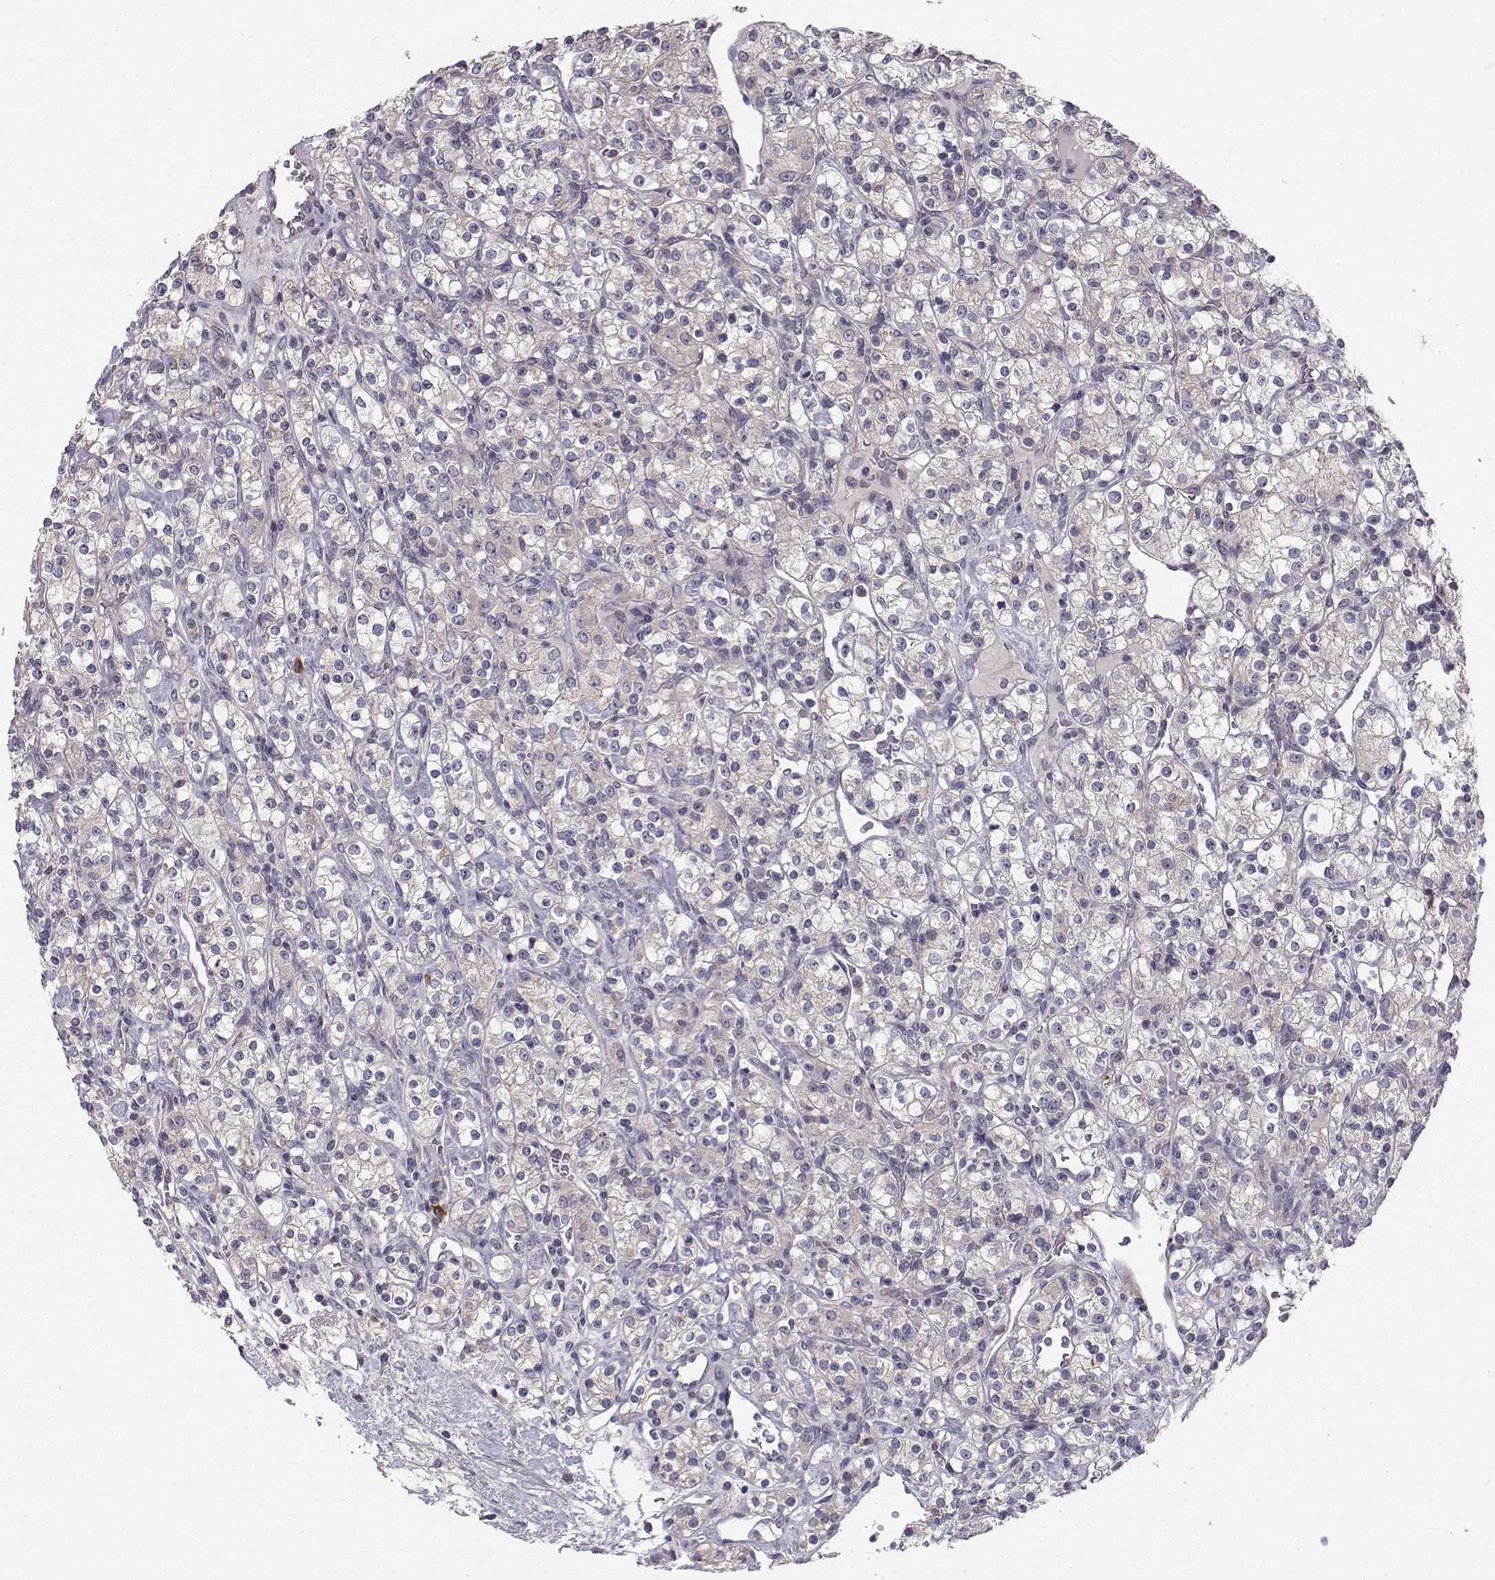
{"staining": {"intensity": "negative", "quantity": "none", "location": "none"}, "tissue": "renal cancer", "cell_type": "Tumor cells", "image_type": "cancer", "snomed": [{"axis": "morphology", "description": "Adenocarcinoma, NOS"}, {"axis": "topography", "description": "Kidney"}], "caption": "An immunohistochemistry photomicrograph of renal cancer (adenocarcinoma) is shown. There is no staining in tumor cells of renal cancer (adenocarcinoma).", "gene": "PEX5L", "patient": {"sex": "male", "age": 77}}